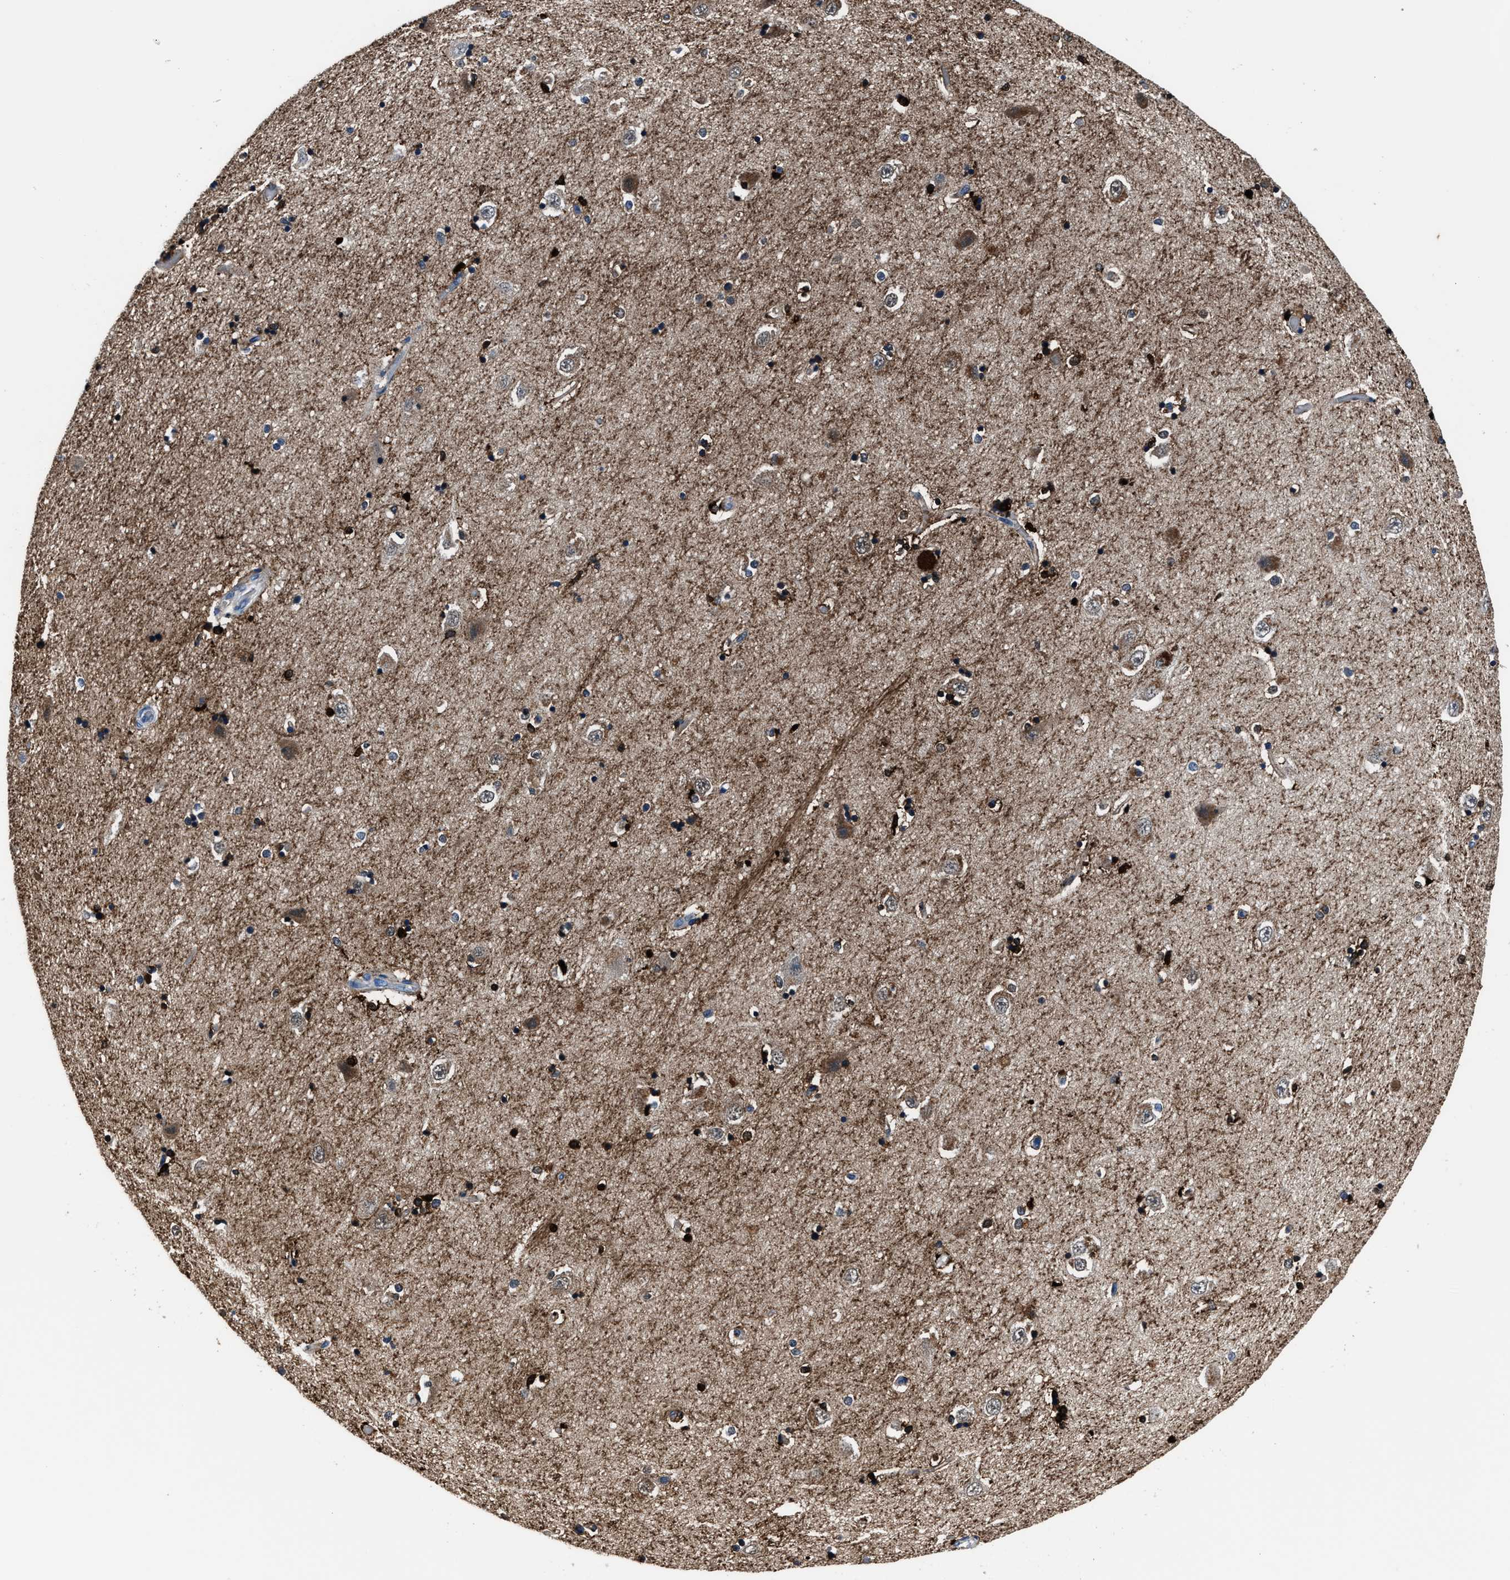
{"staining": {"intensity": "strong", "quantity": "25%-75%", "location": "cytoplasmic/membranous"}, "tissue": "hippocampus", "cell_type": "Glial cells", "image_type": "normal", "snomed": [{"axis": "morphology", "description": "Normal tissue, NOS"}, {"axis": "topography", "description": "Hippocampus"}], "caption": "This is a photomicrograph of IHC staining of normal hippocampus, which shows strong expression in the cytoplasmic/membranous of glial cells.", "gene": "FTL", "patient": {"sex": "male", "age": 45}}